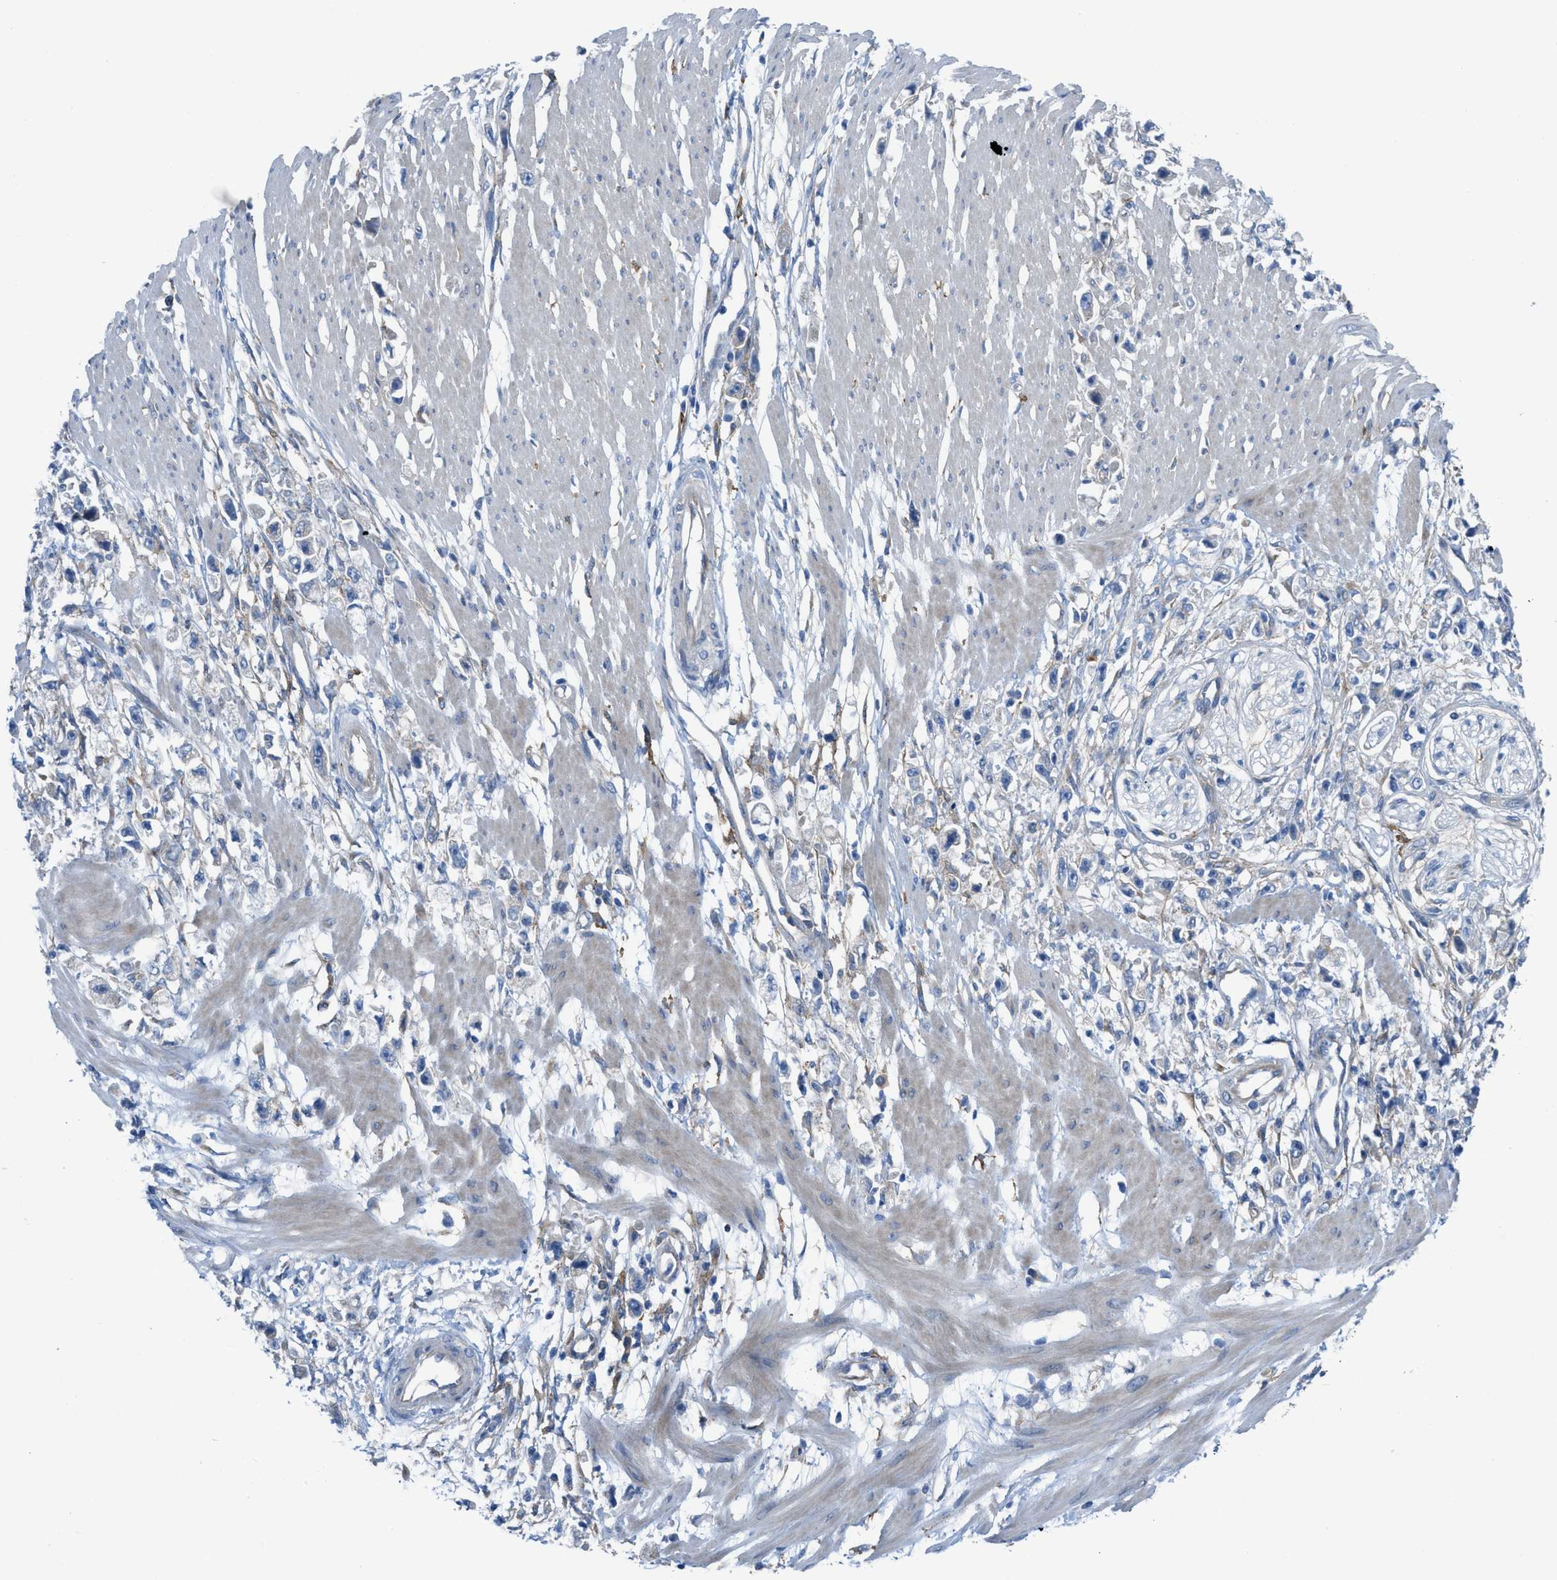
{"staining": {"intensity": "weak", "quantity": "<25%", "location": "cytoplasmic/membranous"}, "tissue": "stomach cancer", "cell_type": "Tumor cells", "image_type": "cancer", "snomed": [{"axis": "morphology", "description": "Adenocarcinoma, NOS"}, {"axis": "topography", "description": "Stomach"}], "caption": "A photomicrograph of human stomach adenocarcinoma is negative for staining in tumor cells.", "gene": "EGFR", "patient": {"sex": "female", "age": 59}}